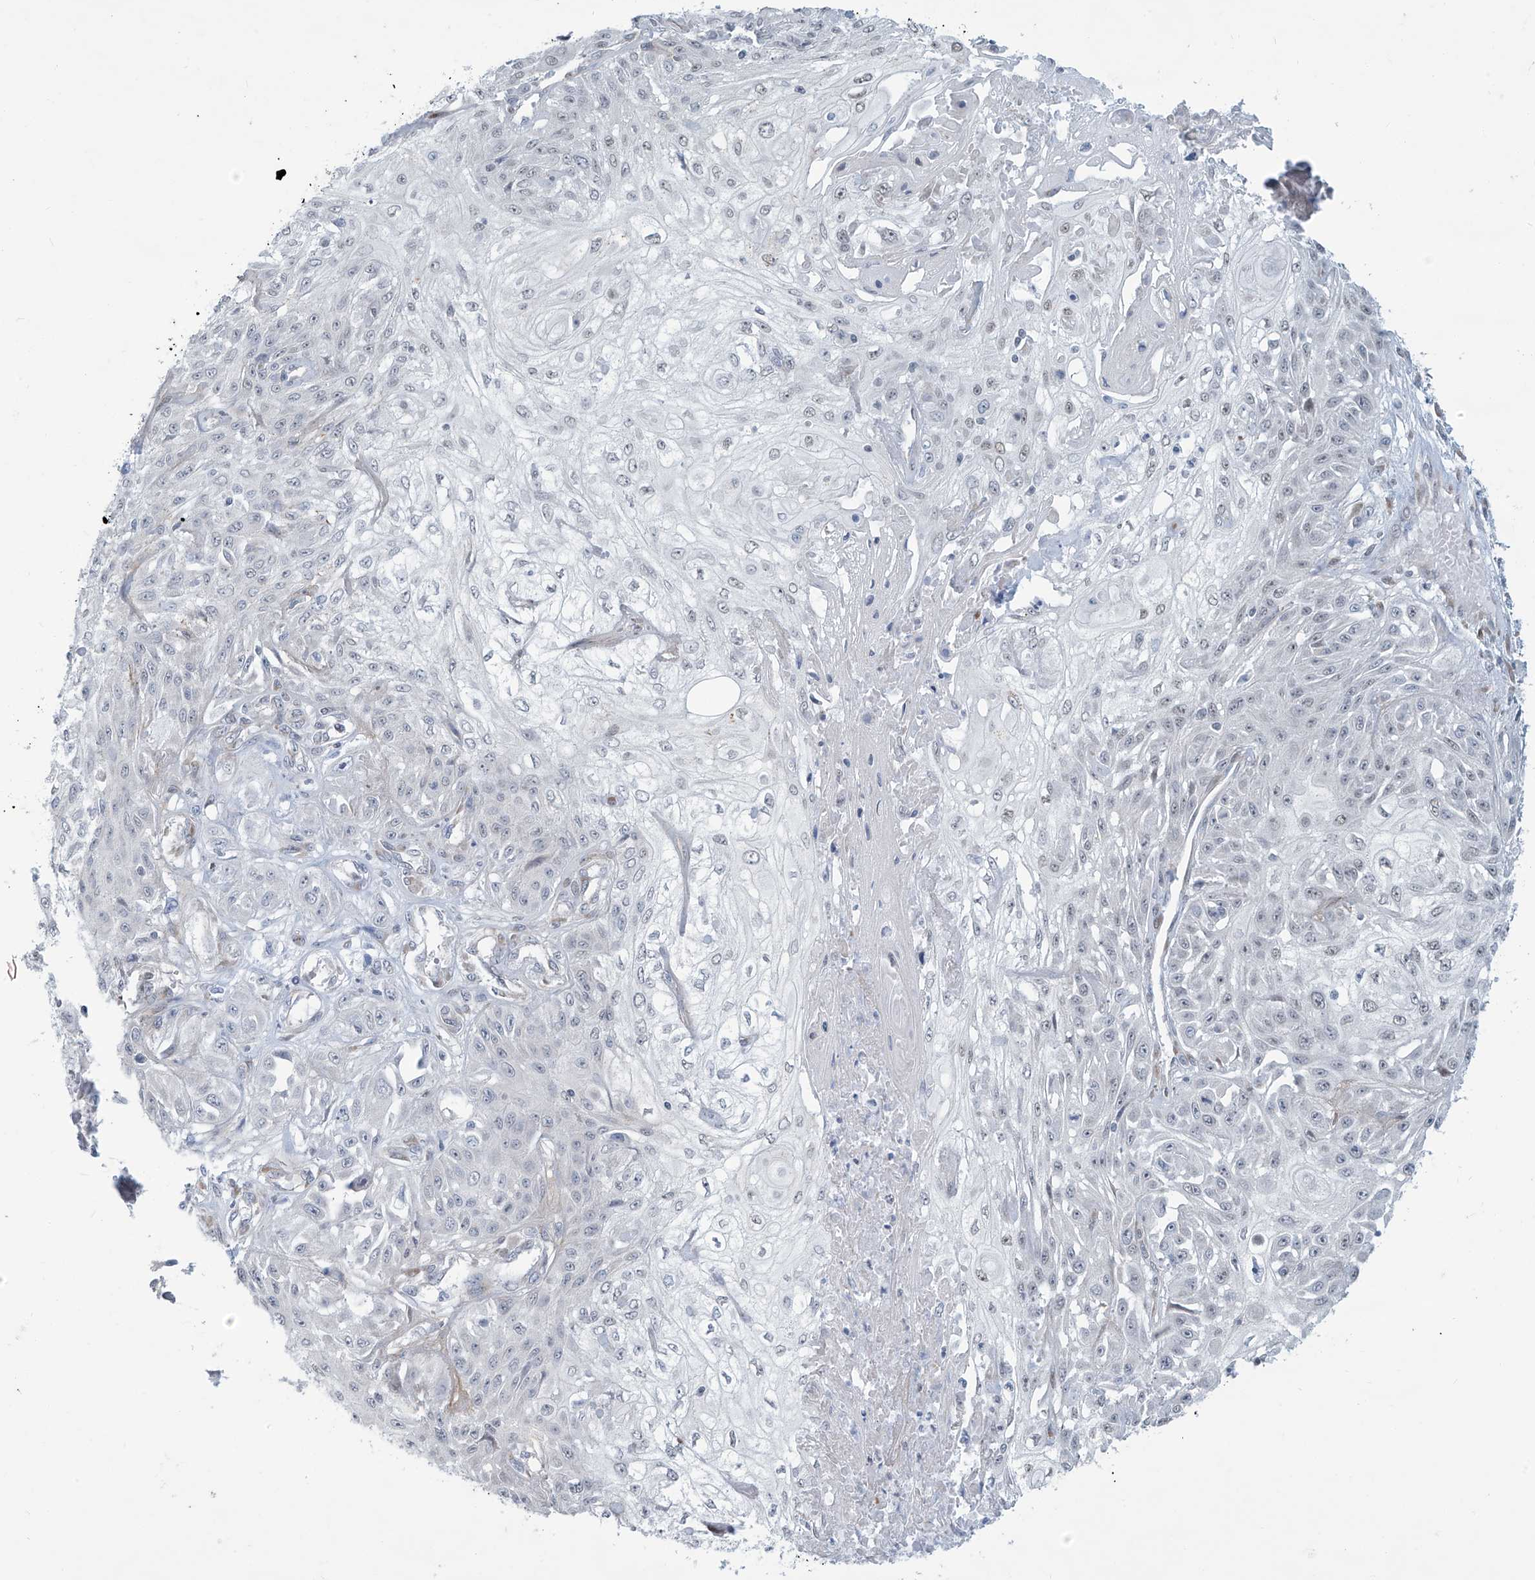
{"staining": {"intensity": "negative", "quantity": "none", "location": "none"}, "tissue": "skin cancer", "cell_type": "Tumor cells", "image_type": "cancer", "snomed": [{"axis": "morphology", "description": "Squamous cell carcinoma, NOS"}, {"axis": "morphology", "description": "Squamous cell carcinoma, metastatic, NOS"}, {"axis": "topography", "description": "Skin"}, {"axis": "topography", "description": "Lymph node"}], "caption": "This is an immunohistochemistry (IHC) histopathology image of human skin cancer (squamous cell carcinoma). There is no positivity in tumor cells.", "gene": "SARNP", "patient": {"sex": "male", "age": 75}}